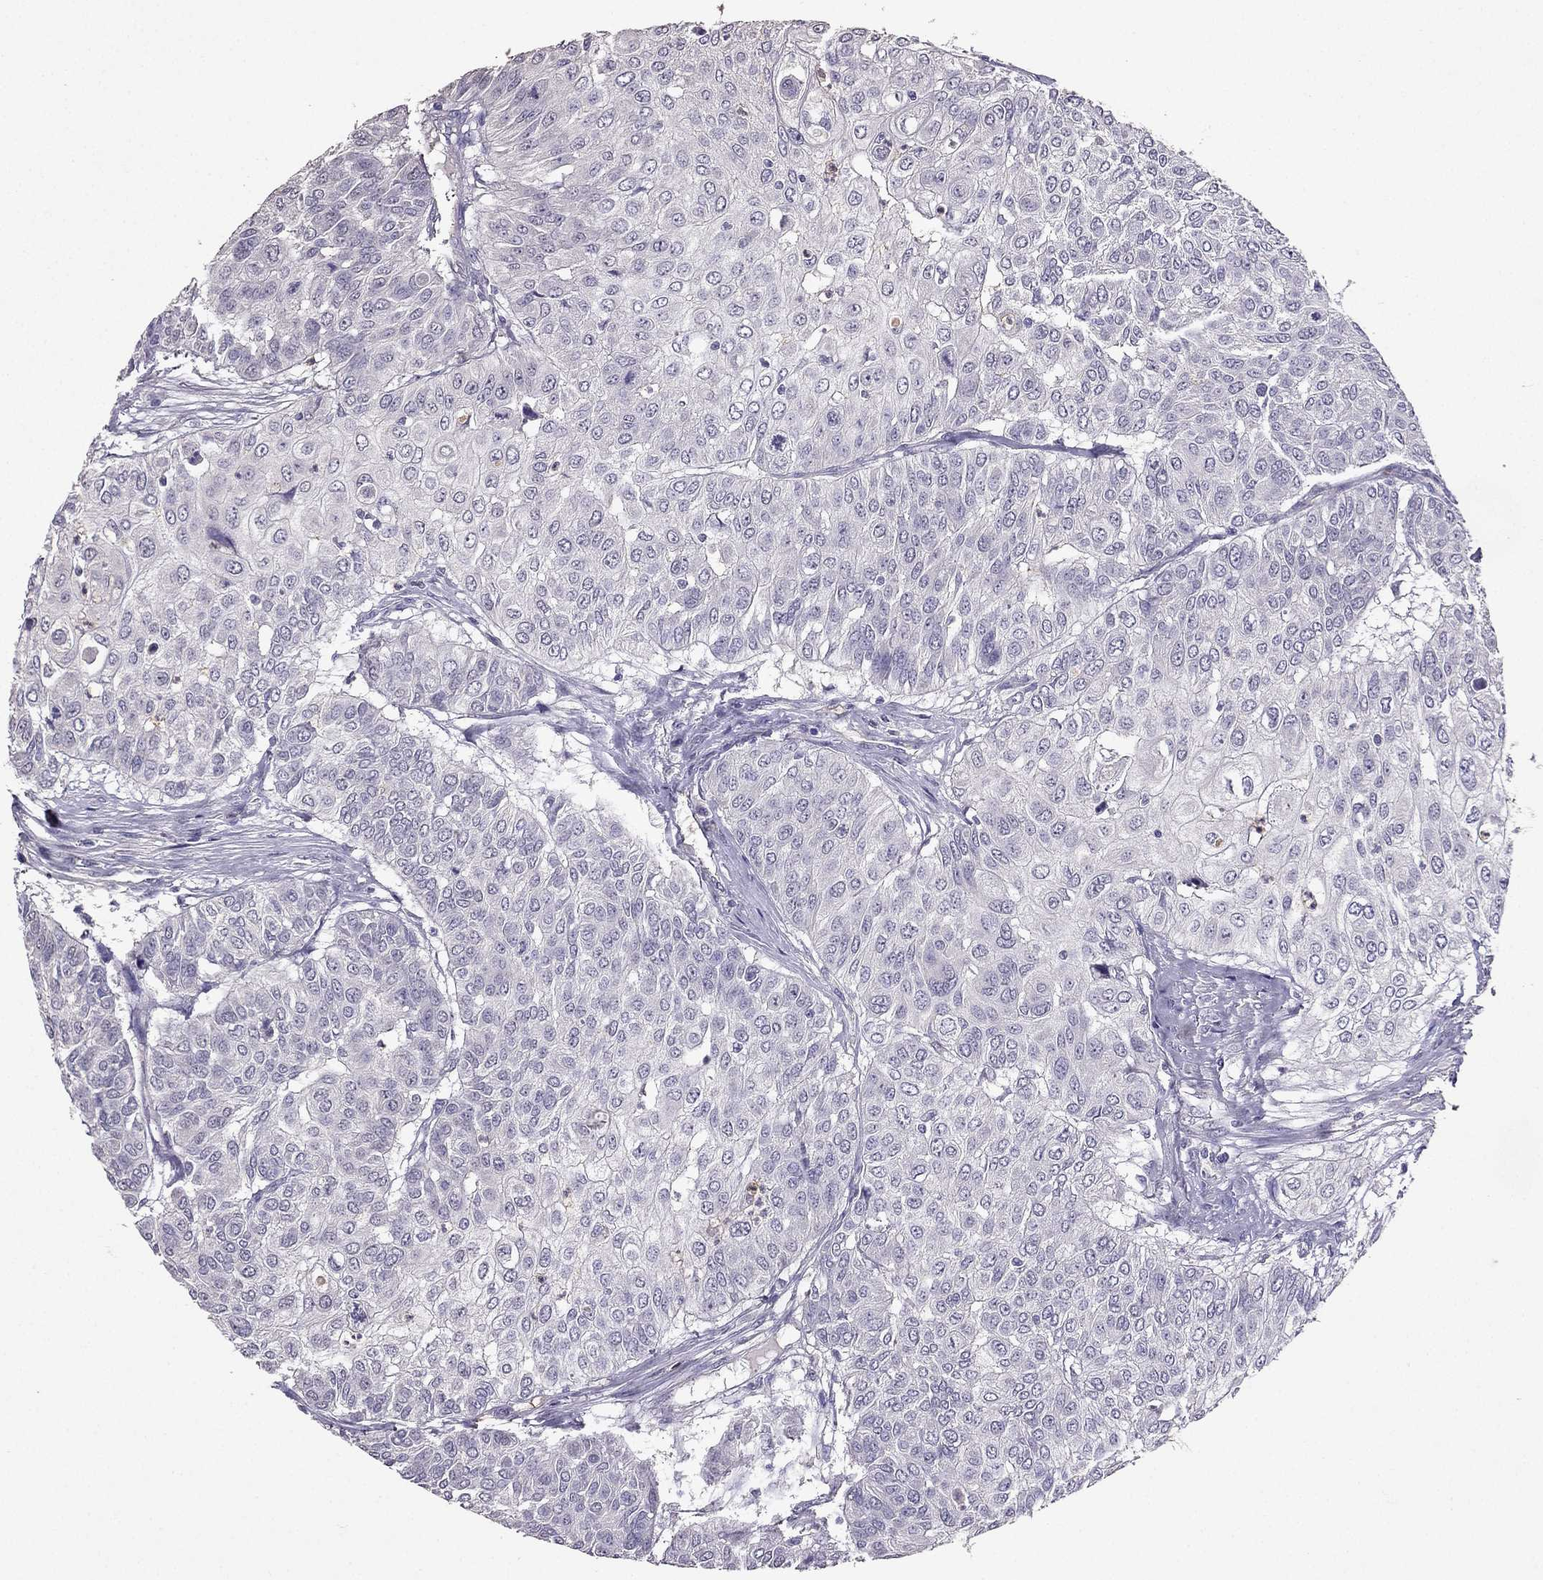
{"staining": {"intensity": "negative", "quantity": "none", "location": "none"}, "tissue": "urothelial cancer", "cell_type": "Tumor cells", "image_type": "cancer", "snomed": [{"axis": "morphology", "description": "Urothelial carcinoma, High grade"}, {"axis": "topography", "description": "Urinary bladder"}], "caption": "An immunohistochemistry (IHC) histopathology image of urothelial carcinoma (high-grade) is shown. There is no staining in tumor cells of urothelial carcinoma (high-grade).", "gene": "RFLNB", "patient": {"sex": "female", "age": 79}}